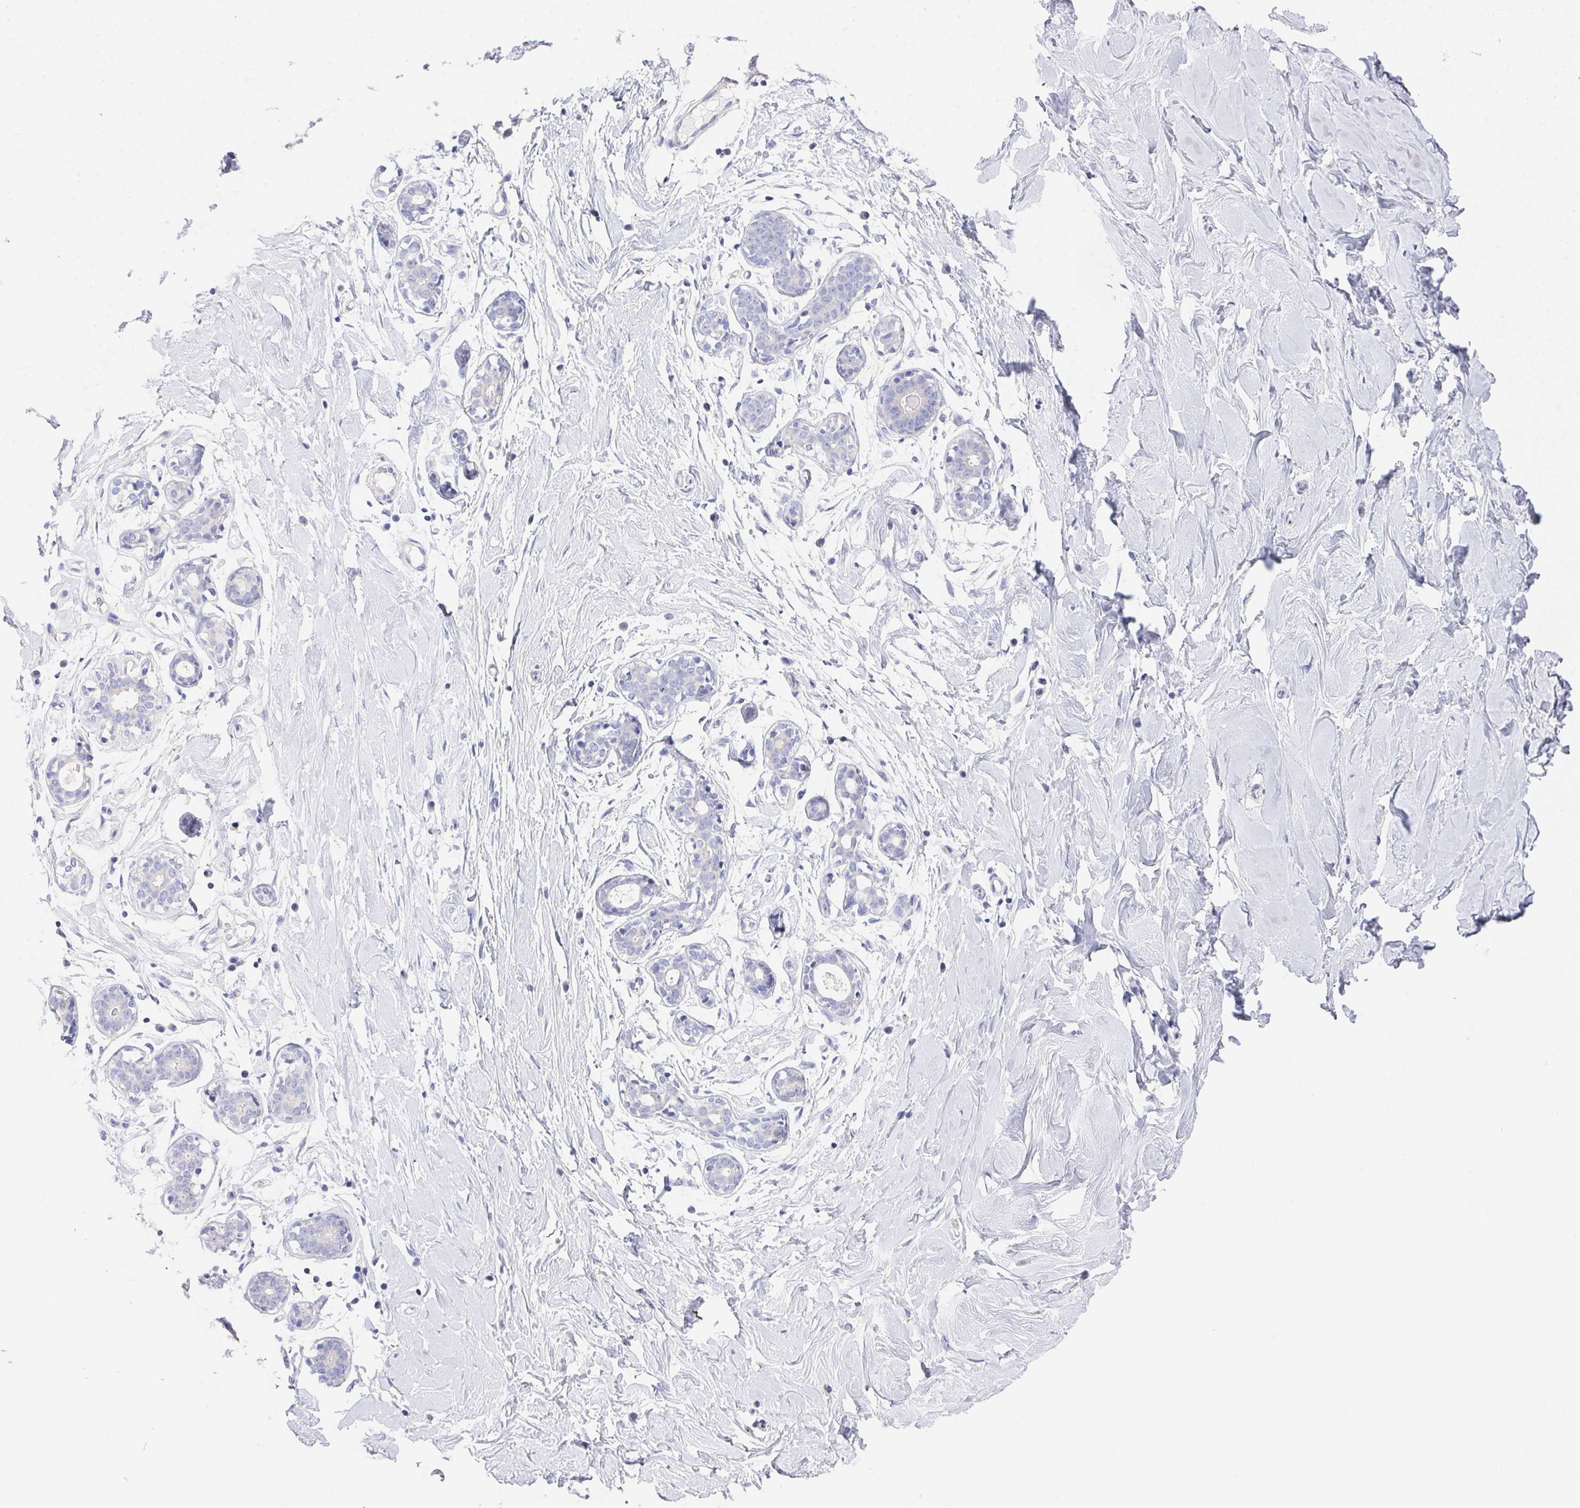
{"staining": {"intensity": "negative", "quantity": "none", "location": "none"}, "tissue": "breast", "cell_type": "Adipocytes", "image_type": "normal", "snomed": [{"axis": "morphology", "description": "Normal tissue, NOS"}, {"axis": "topography", "description": "Breast"}], "caption": "The micrograph displays no staining of adipocytes in unremarkable breast.", "gene": "PRG3", "patient": {"sex": "female", "age": 27}}